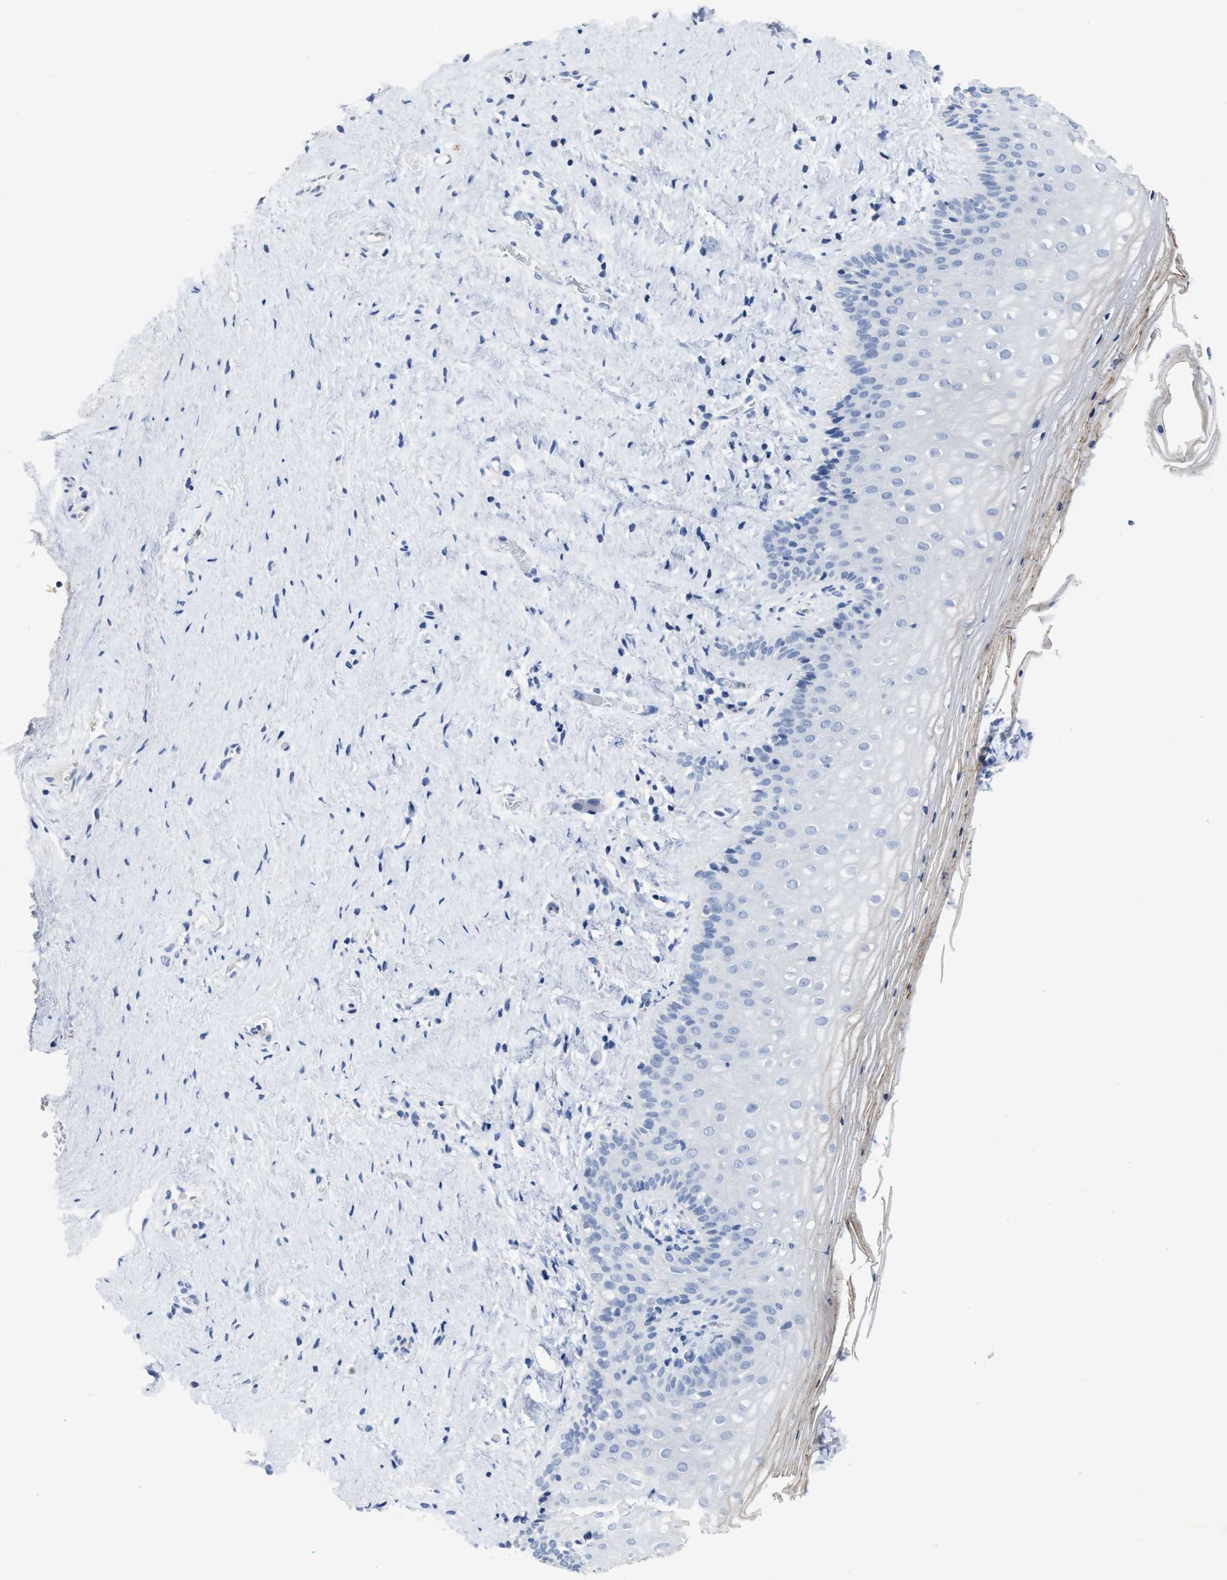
{"staining": {"intensity": "weak", "quantity": "<25%", "location": "cytoplasmic/membranous"}, "tissue": "vagina", "cell_type": "Squamous epithelial cells", "image_type": "normal", "snomed": [{"axis": "morphology", "description": "Normal tissue, NOS"}, {"axis": "topography", "description": "Vagina"}], "caption": "Immunohistochemistry (IHC) of benign human vagina displays no expression in squamous epithelial cells. (Stains: DAB immunohistochemistry (IHC) with hematoxylin counter stain, Microscopy: brightfield microscopy at high magnification).", "gene": "CEACAM5", "patient": {"sex": "female", "age": 44}}